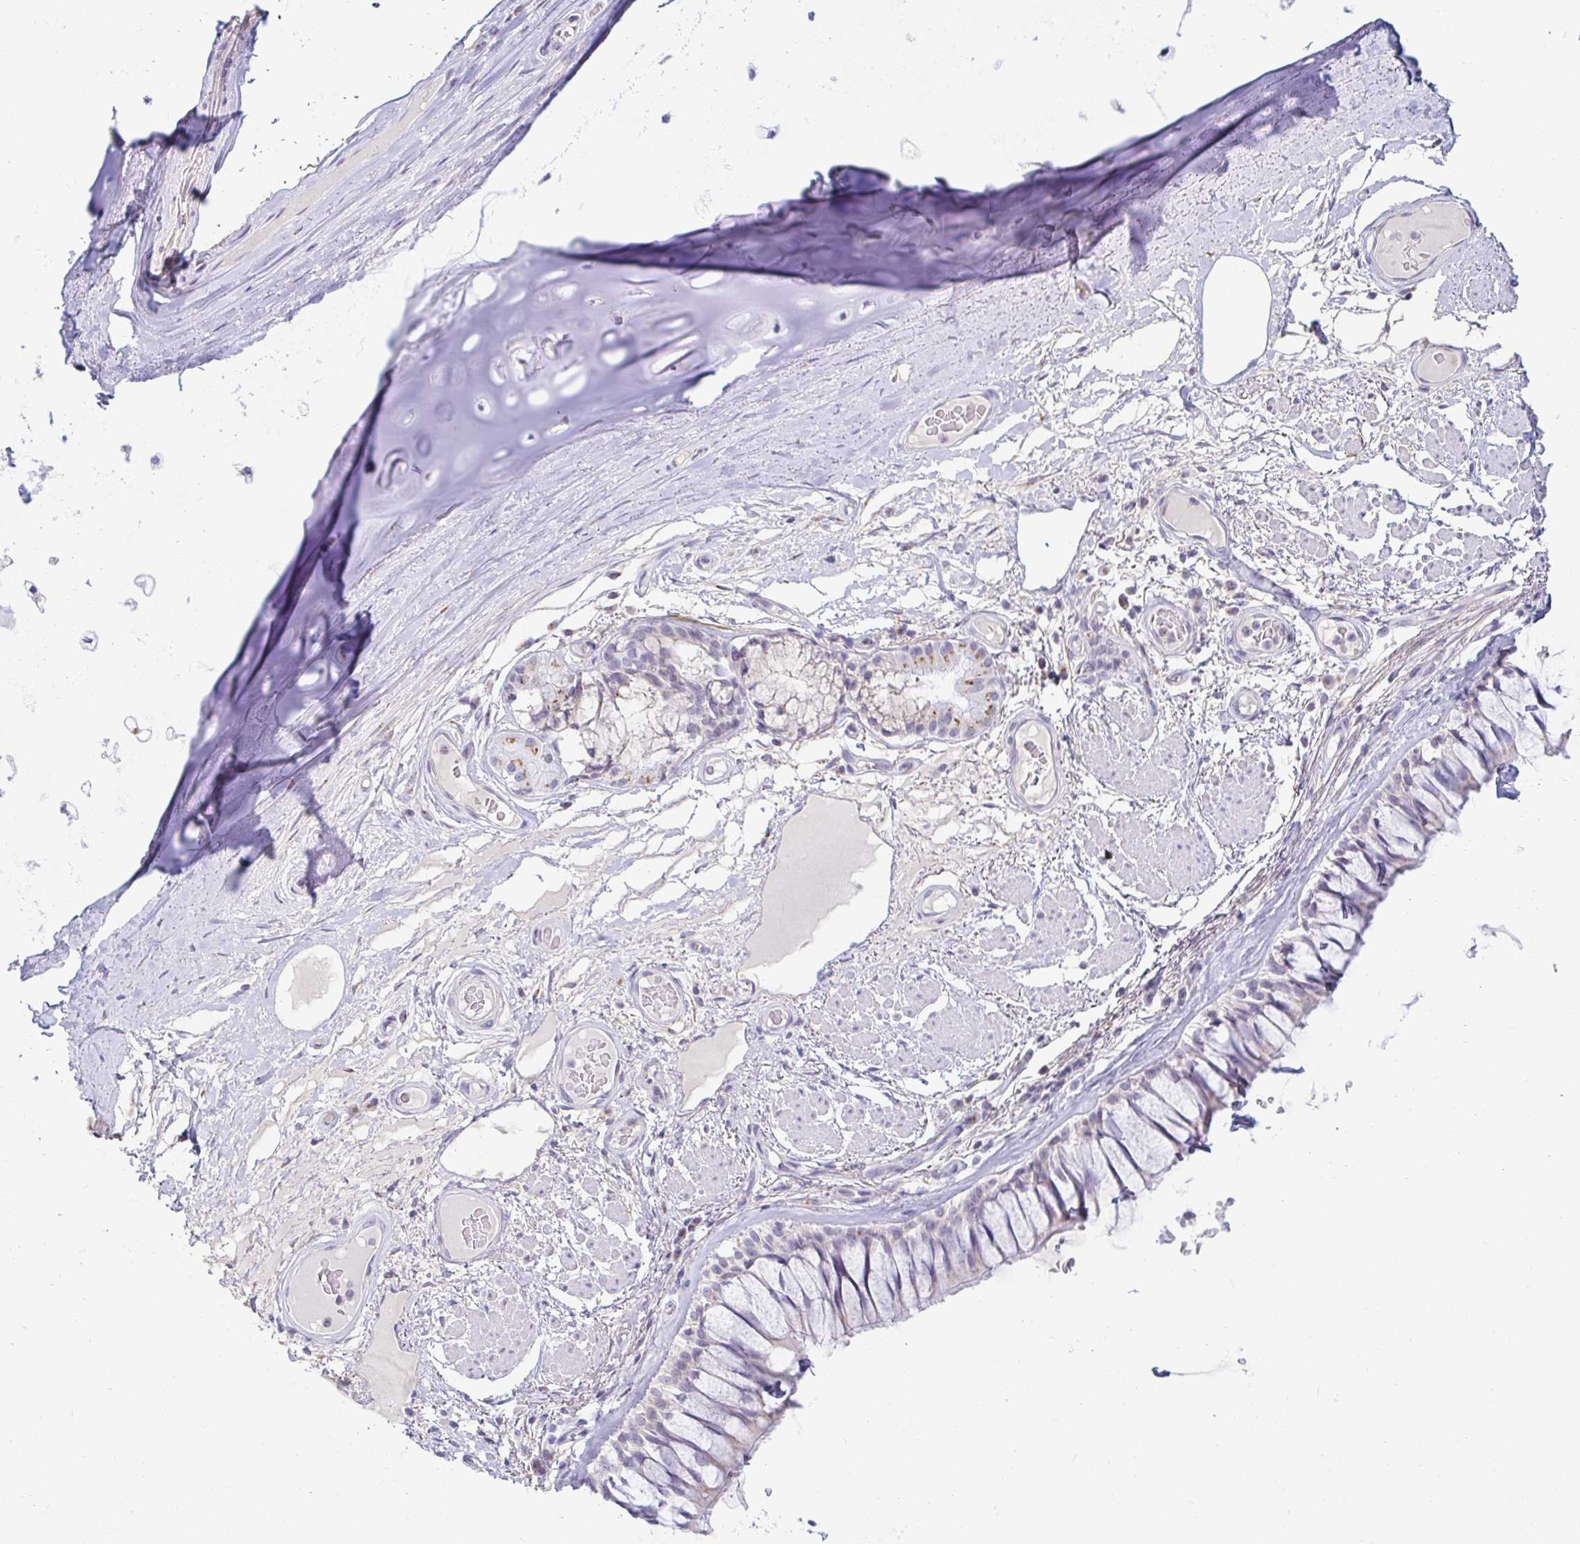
{"staining": {"intensity": "negative", "quantity": "none", "location": "none"}, "tissue": "adipose tissue", "cell_type": "Adipocytes", "image_type": "normal", "snomed": [{"axis": "morphology", "description": "Normal tissue, NOS"}, {"axis": "topography", "description": "Cartilage tissue"}, {"axis": "topography", "description": "Bronchus"}], "caption": "Immunohistochemistry of benign adipose tissue shows no staining in adipocytes. (DAB (3,3'-diaminobenzidine) IHC with hematoxylin counter stain).", "gene": "OR51D1", "patient": {"sex": "male", "age": 64}}